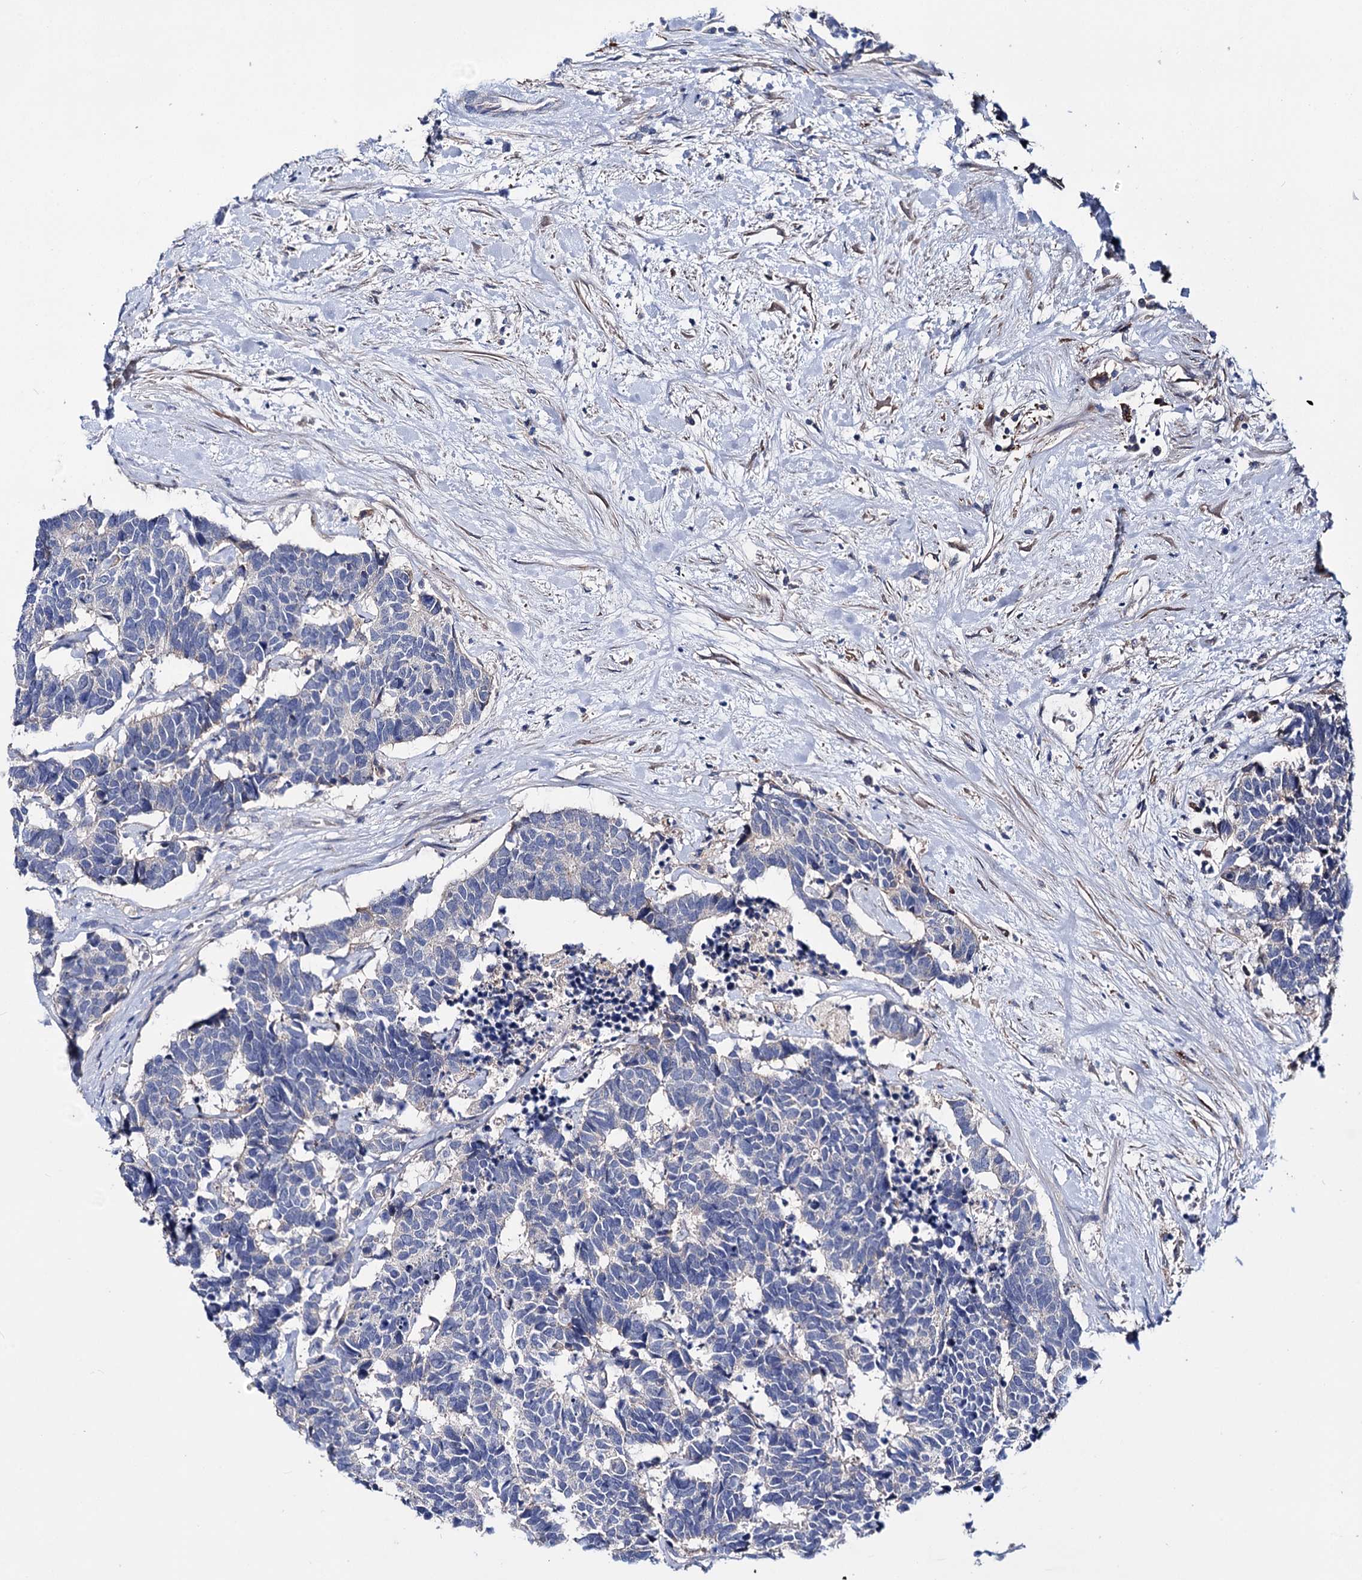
{"staining": {"intensity": "negative", "quantity": "none", "location": "none"}, "tissue": "carcinoid", "cell_type": "Tumor cells", "image_type": "cancer", "snomed": [{"axis": "morphology", "description": "Carcinoma, NOS"}, {"axis": "morphology", "description": "Carcinoid, malignant, NOS"}, {"axis": "topography", "description": "Urinary bladder"}], "caption": "Carcinoid (malignant) was stained to show a protein in brown. There is no significant staining in tumor cells.", "gene": "PPP1R32", "patient": {"sex": "male", "age": 57}}